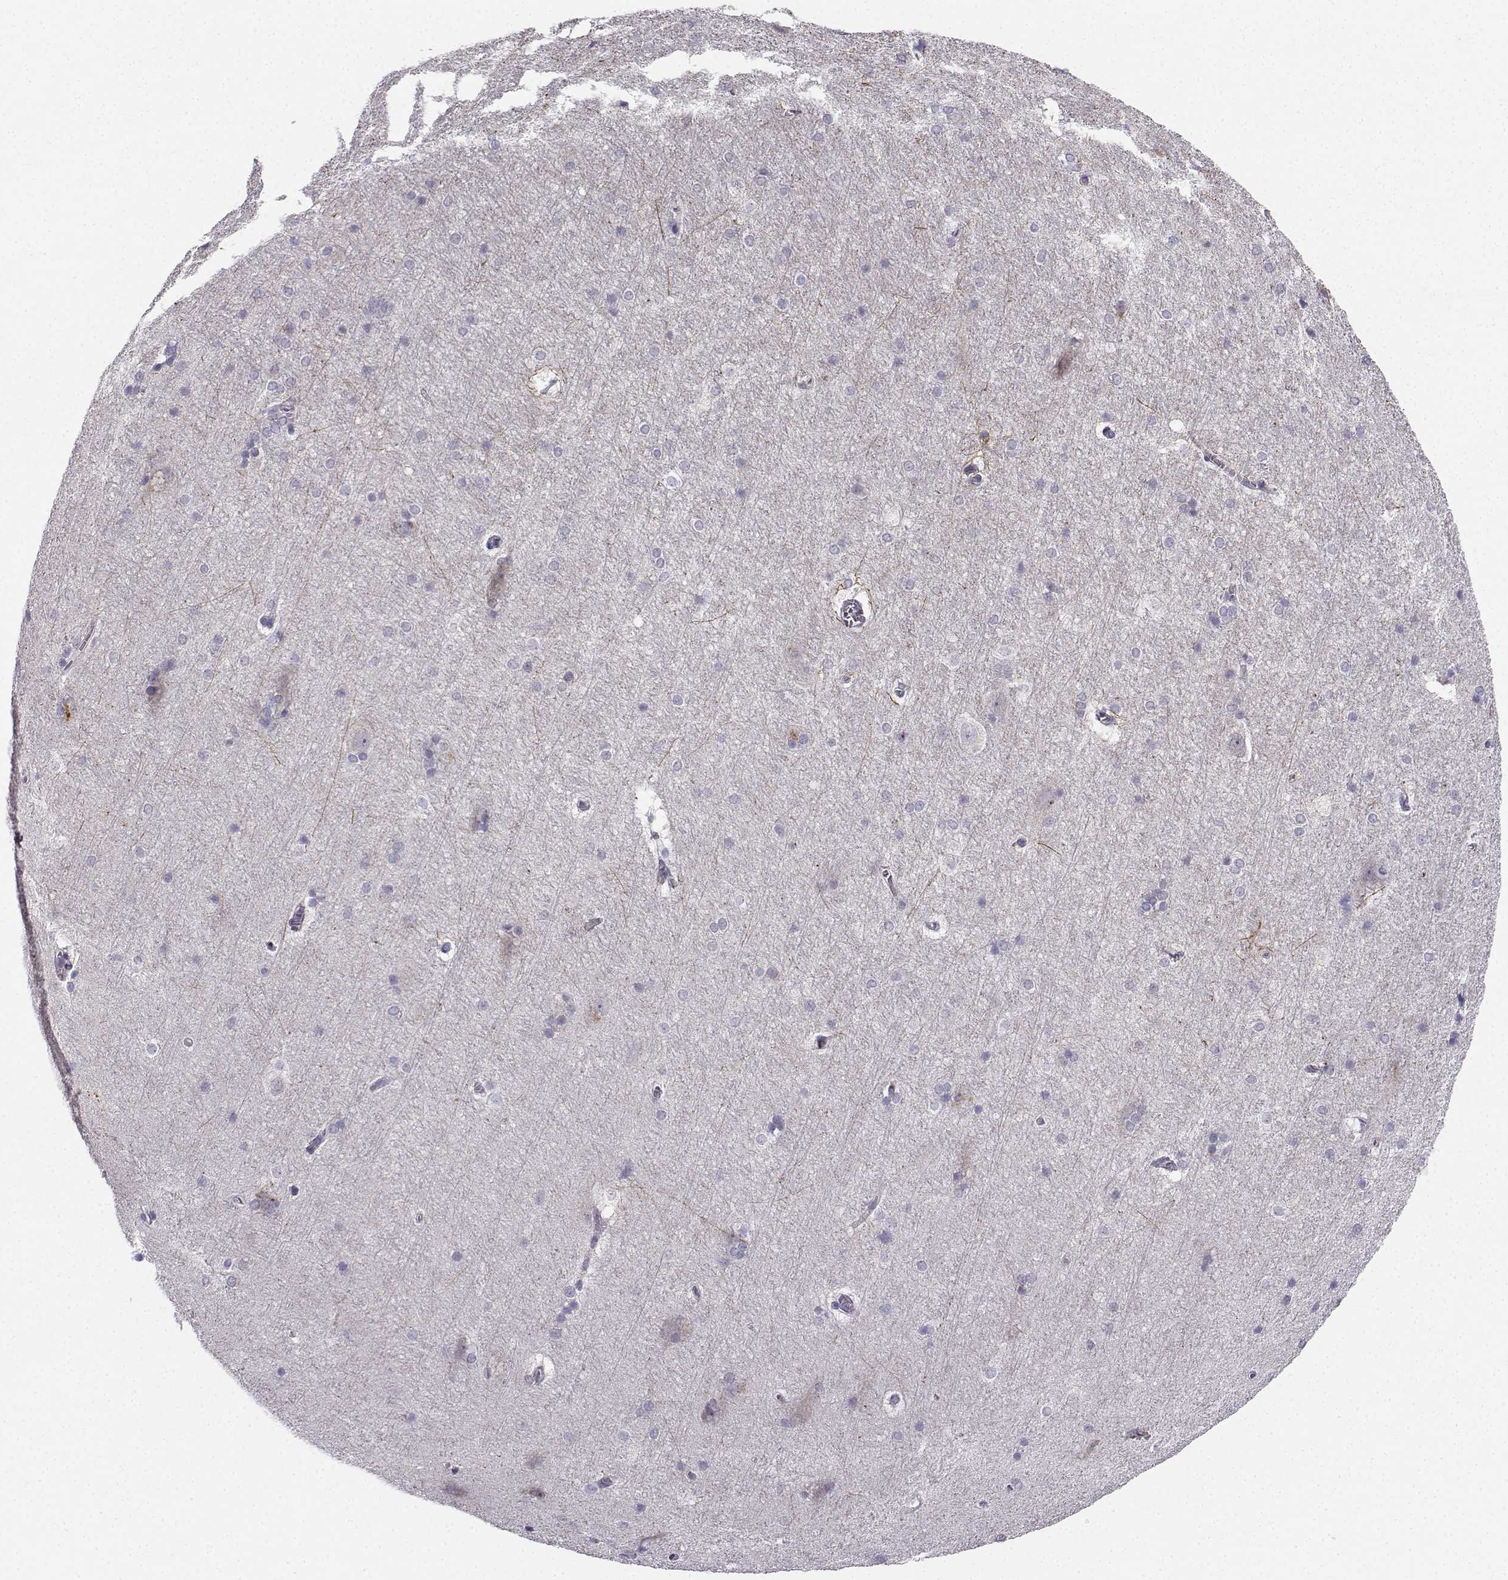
{"staining": {"intensity": "negative", "quantity": "none", "location": "none"}, "tissue": "hippocampus", "cell_type": "Glial cells", "image_type": "normal", "snomed": [{"axis": "morphology", "description": "Normal tissue, NOS"}, {"axis": "topography", "description": "Cerebral cortex"}, {"axis": "topography", "description": "Hippocampus"}], "caption": "DAB immunohistochemical staining of normal hippocampus displays no significant positivity in glial cells. (DAB (3,3'-diaminobenzidine) immunohistochemistry with hematoxylin counter stain).", "gene": "CALY", "patient": {"sex": "female", "age": 19}}